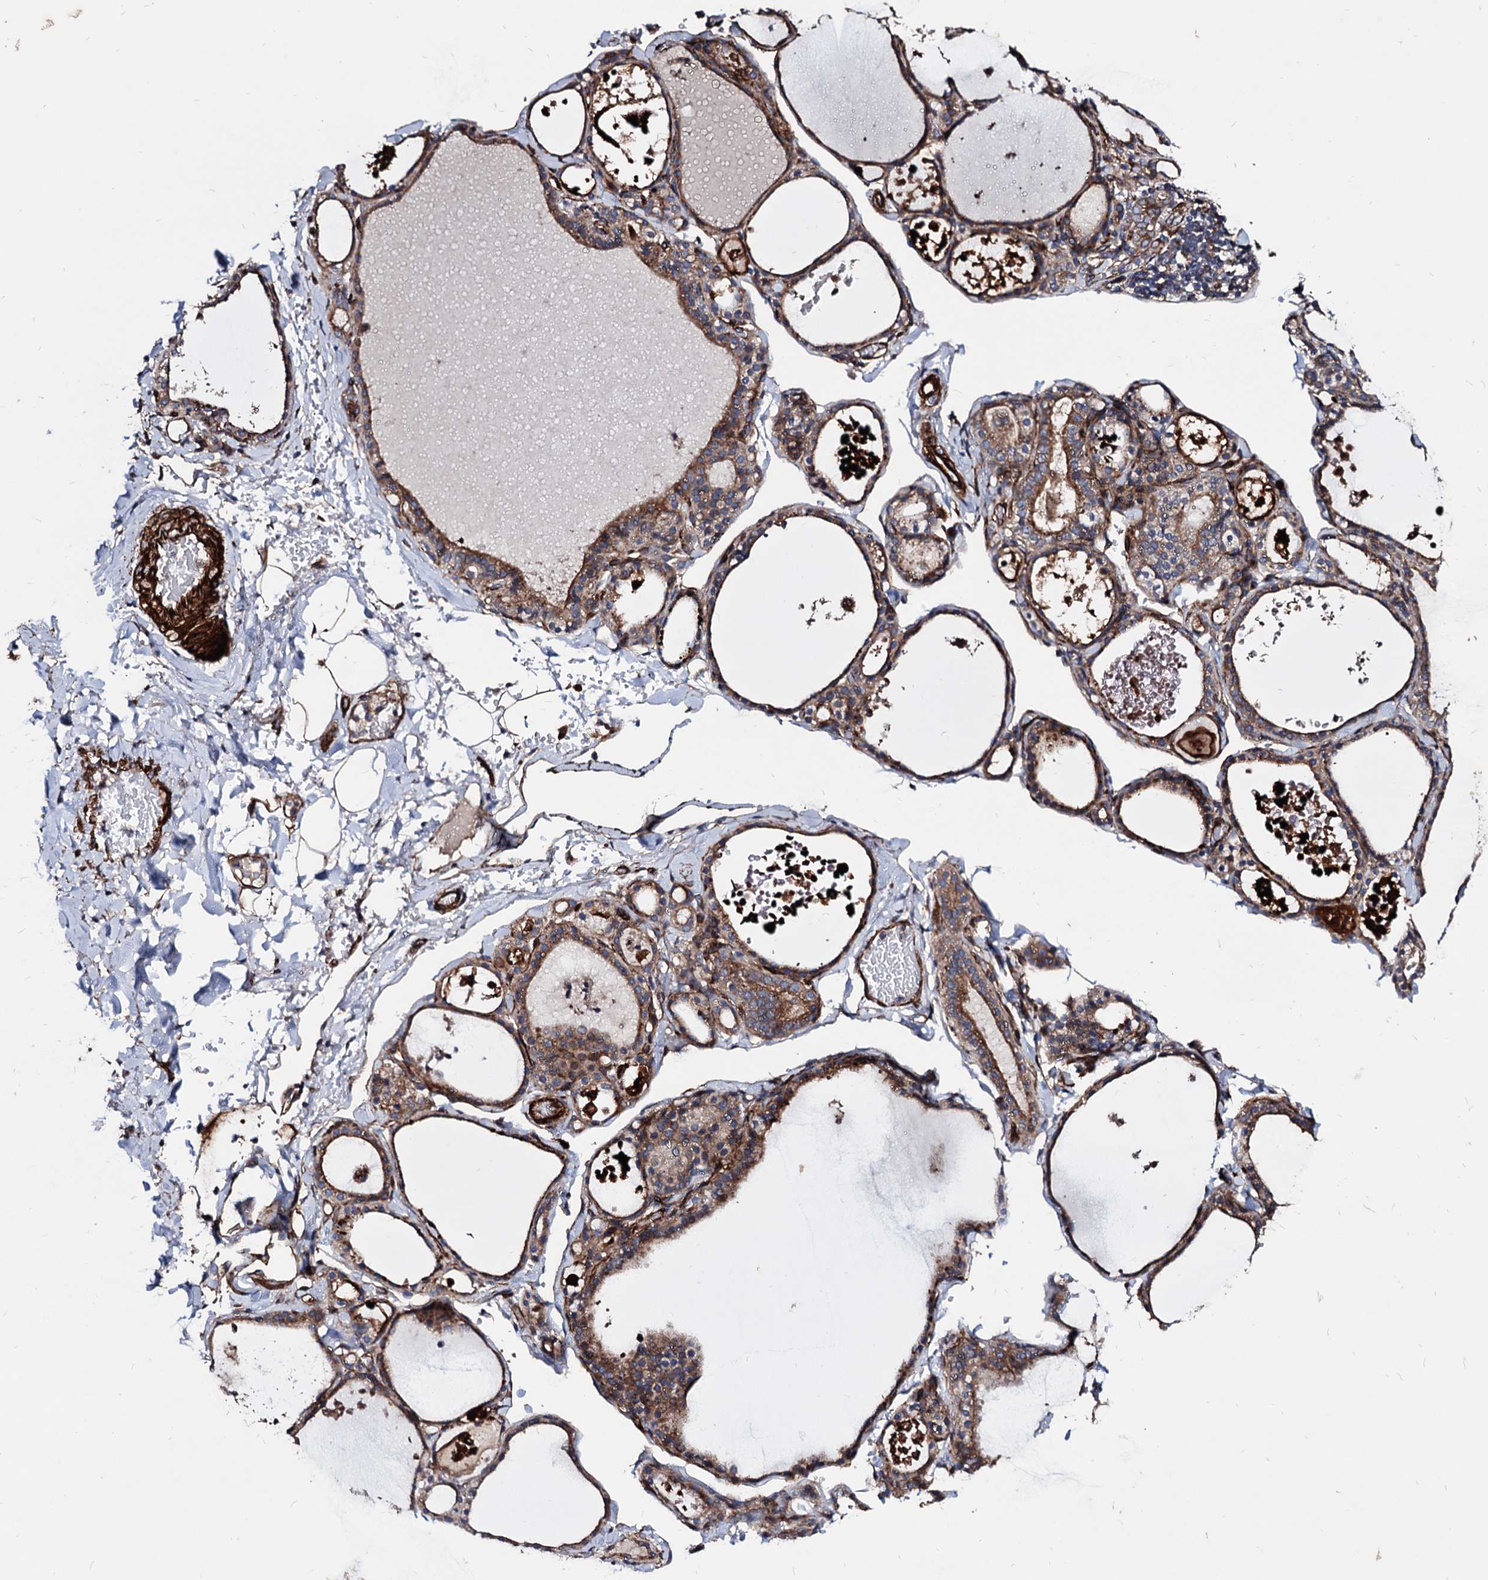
{"staining": {"intensity": "moderate", "quantity": ">75%", "location": "cytoplasmic/membranous"}, "tissue": "thyroid gland", "cell_type": "Glandular cells", "image_type": "normal", "snomed": [{"axis": "morphology", "description": "Normal tissue, NOS"}, {"axis": "topography", "description": "Thyroid gland"}], "caption": "Thyroid gland was stained to show a protein in brown. There is medium levels of moderate cytoplasmic/membranous staining in approximately >75% of glandular cells. (DAB (3,3'-diaminobenzidine) = brown stain, brightfield microscopy at high magnification).", "gene": "WDR11", "patient": {"sex": "male", "age": 56}}